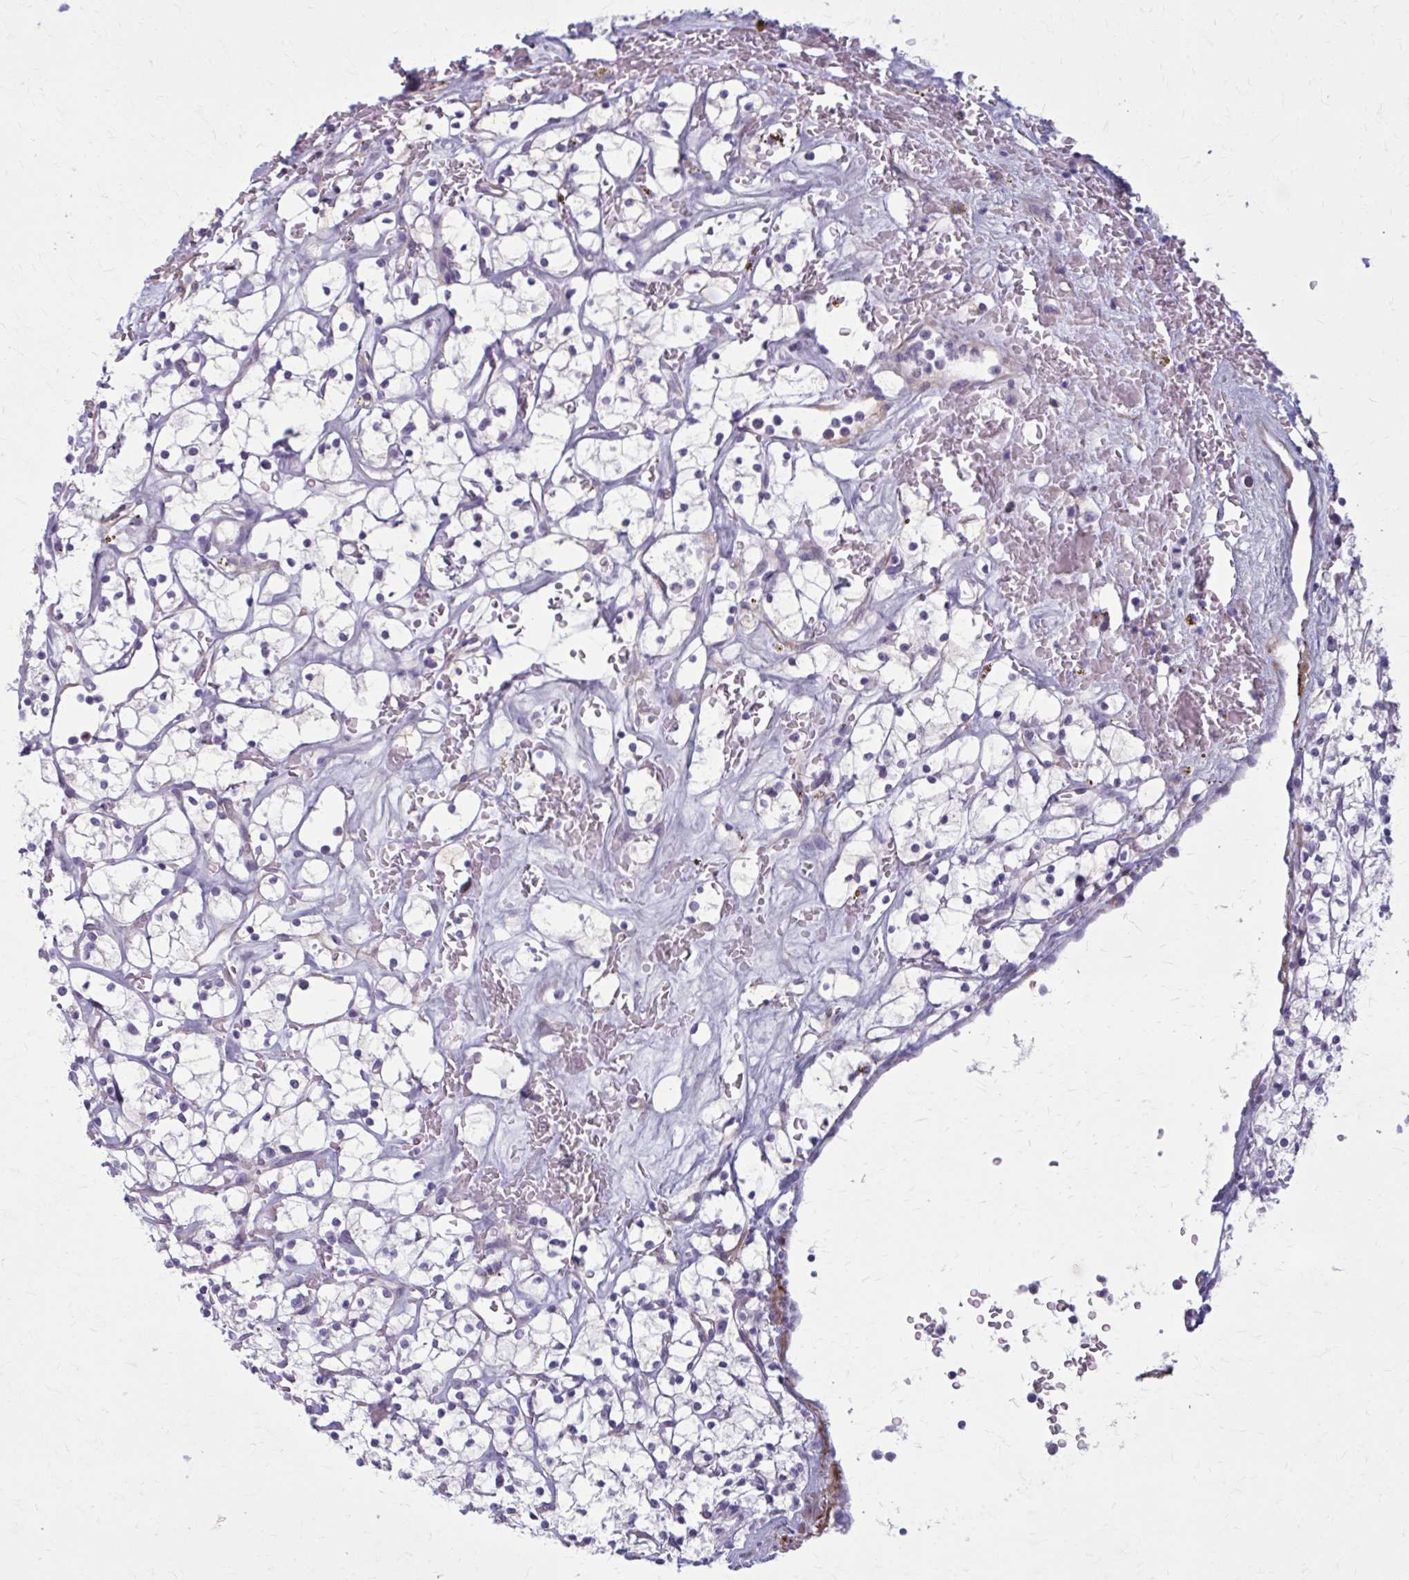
{"staining": {"intensity": "negative", "quantity": "none", "location": "none"}, "tissue": "renal cancer", "cell_type": "Tumor cells", "image_type": "cancer", "snomed": [{"axis": "morphology", "description": "Adenocarcinoma, NOS"}, {"axis": "topography", "description": "Kidney"}], "caption": "Tumor cells show no significant expression in adenocarcinoma (renal). Nuclei are stained in blue.", "gene": "AKAP12", "patient": {"sex": "female", "age": 64}}